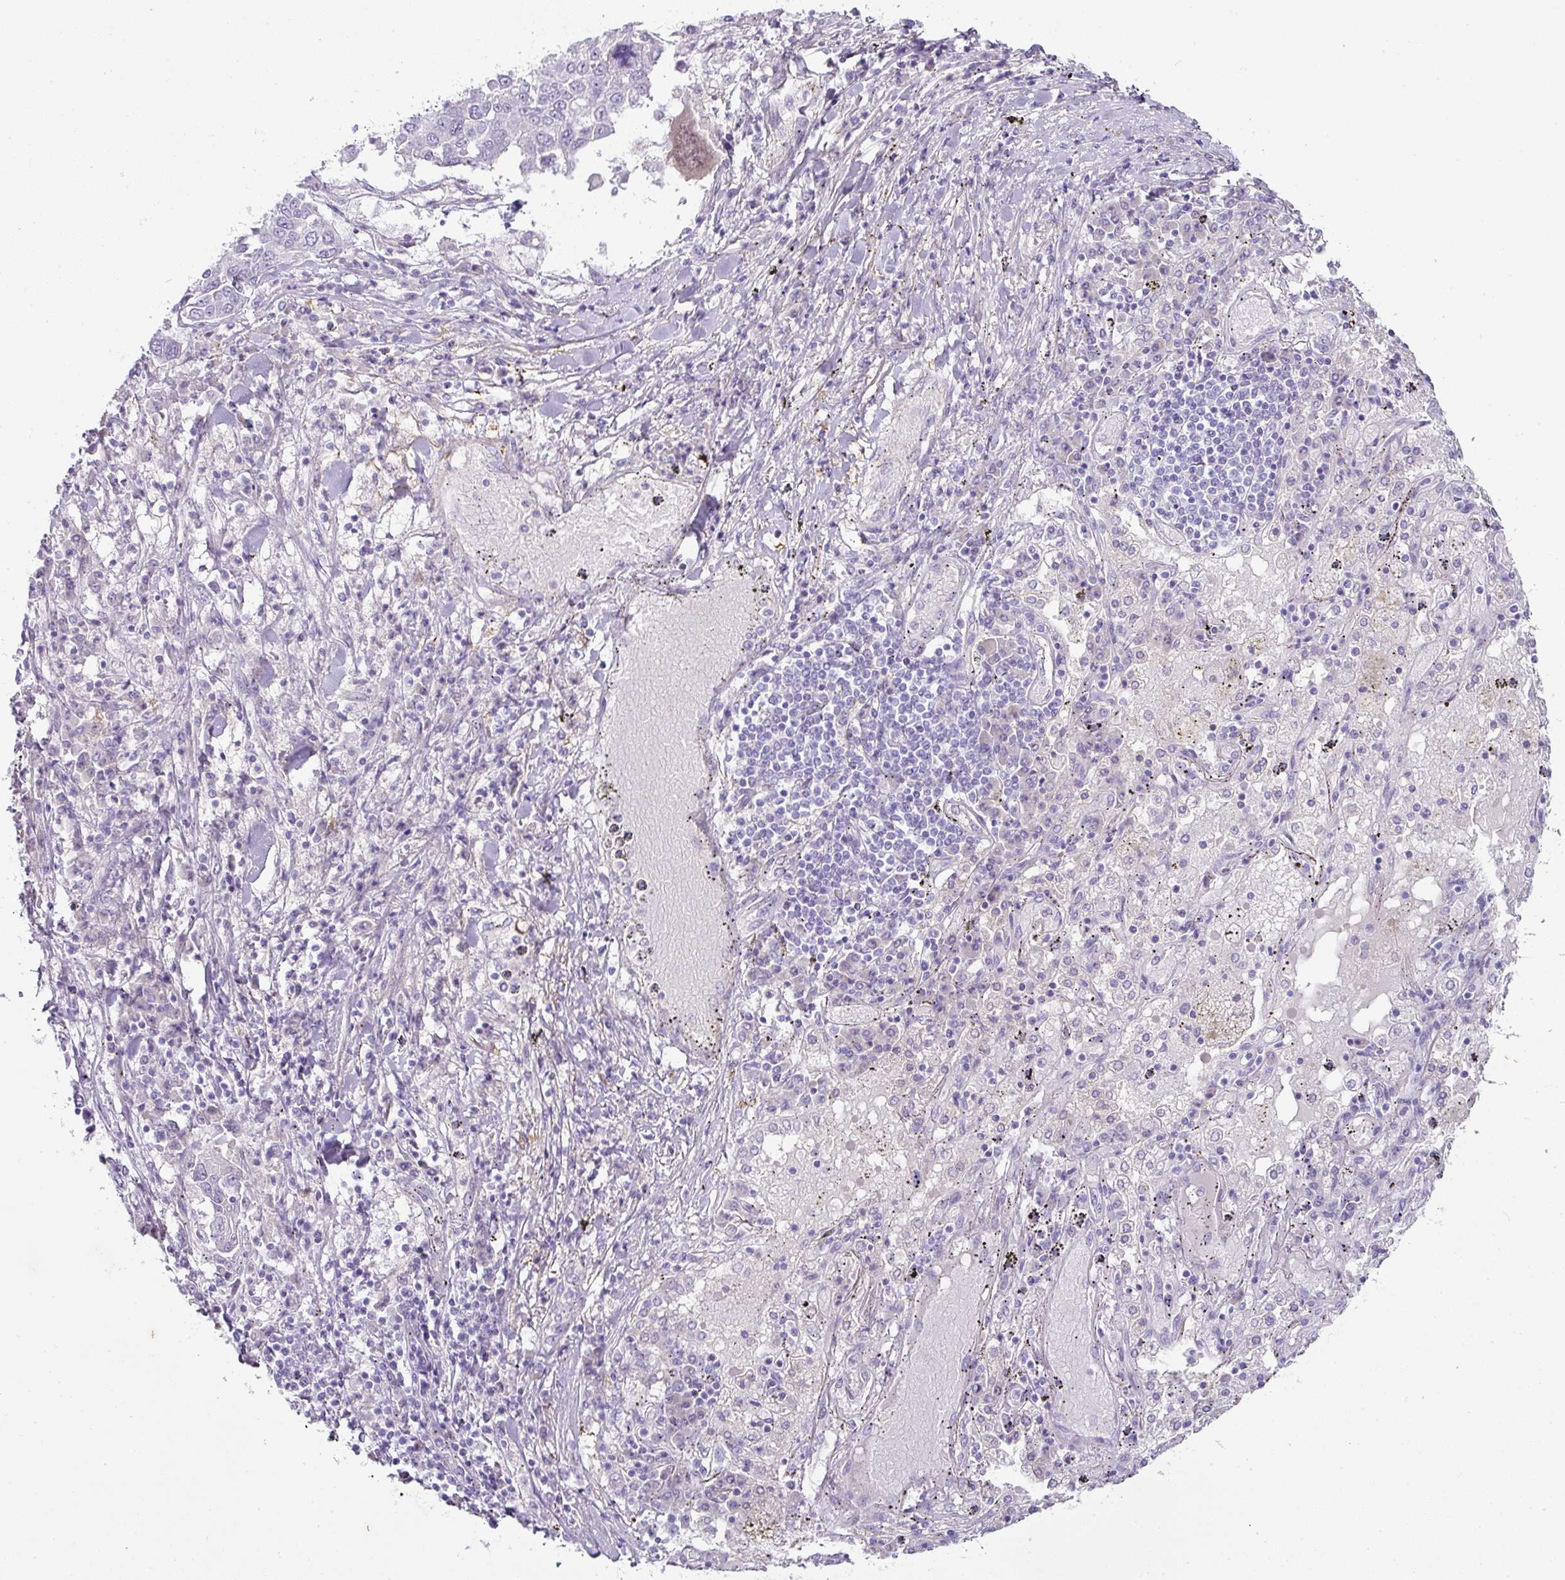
{"staining": {"intensity": "negative", "quantity": "none", "location": "none"}, "tissue": "lung cancer", "cell_type": "Tumor cells", "image_type": "cancer", "snomed": [{"axis": "morphology", "description": "Squamous cell carcinoma, NOS"}, {"axis": "topography", "description": "Lung"}], "caption": "Lung cancer stained for a protein using immunohistochemistry reveals no staining tumor cells.", "gene": "OR52N1", "patient": {"sex": "male", "age": 65}}